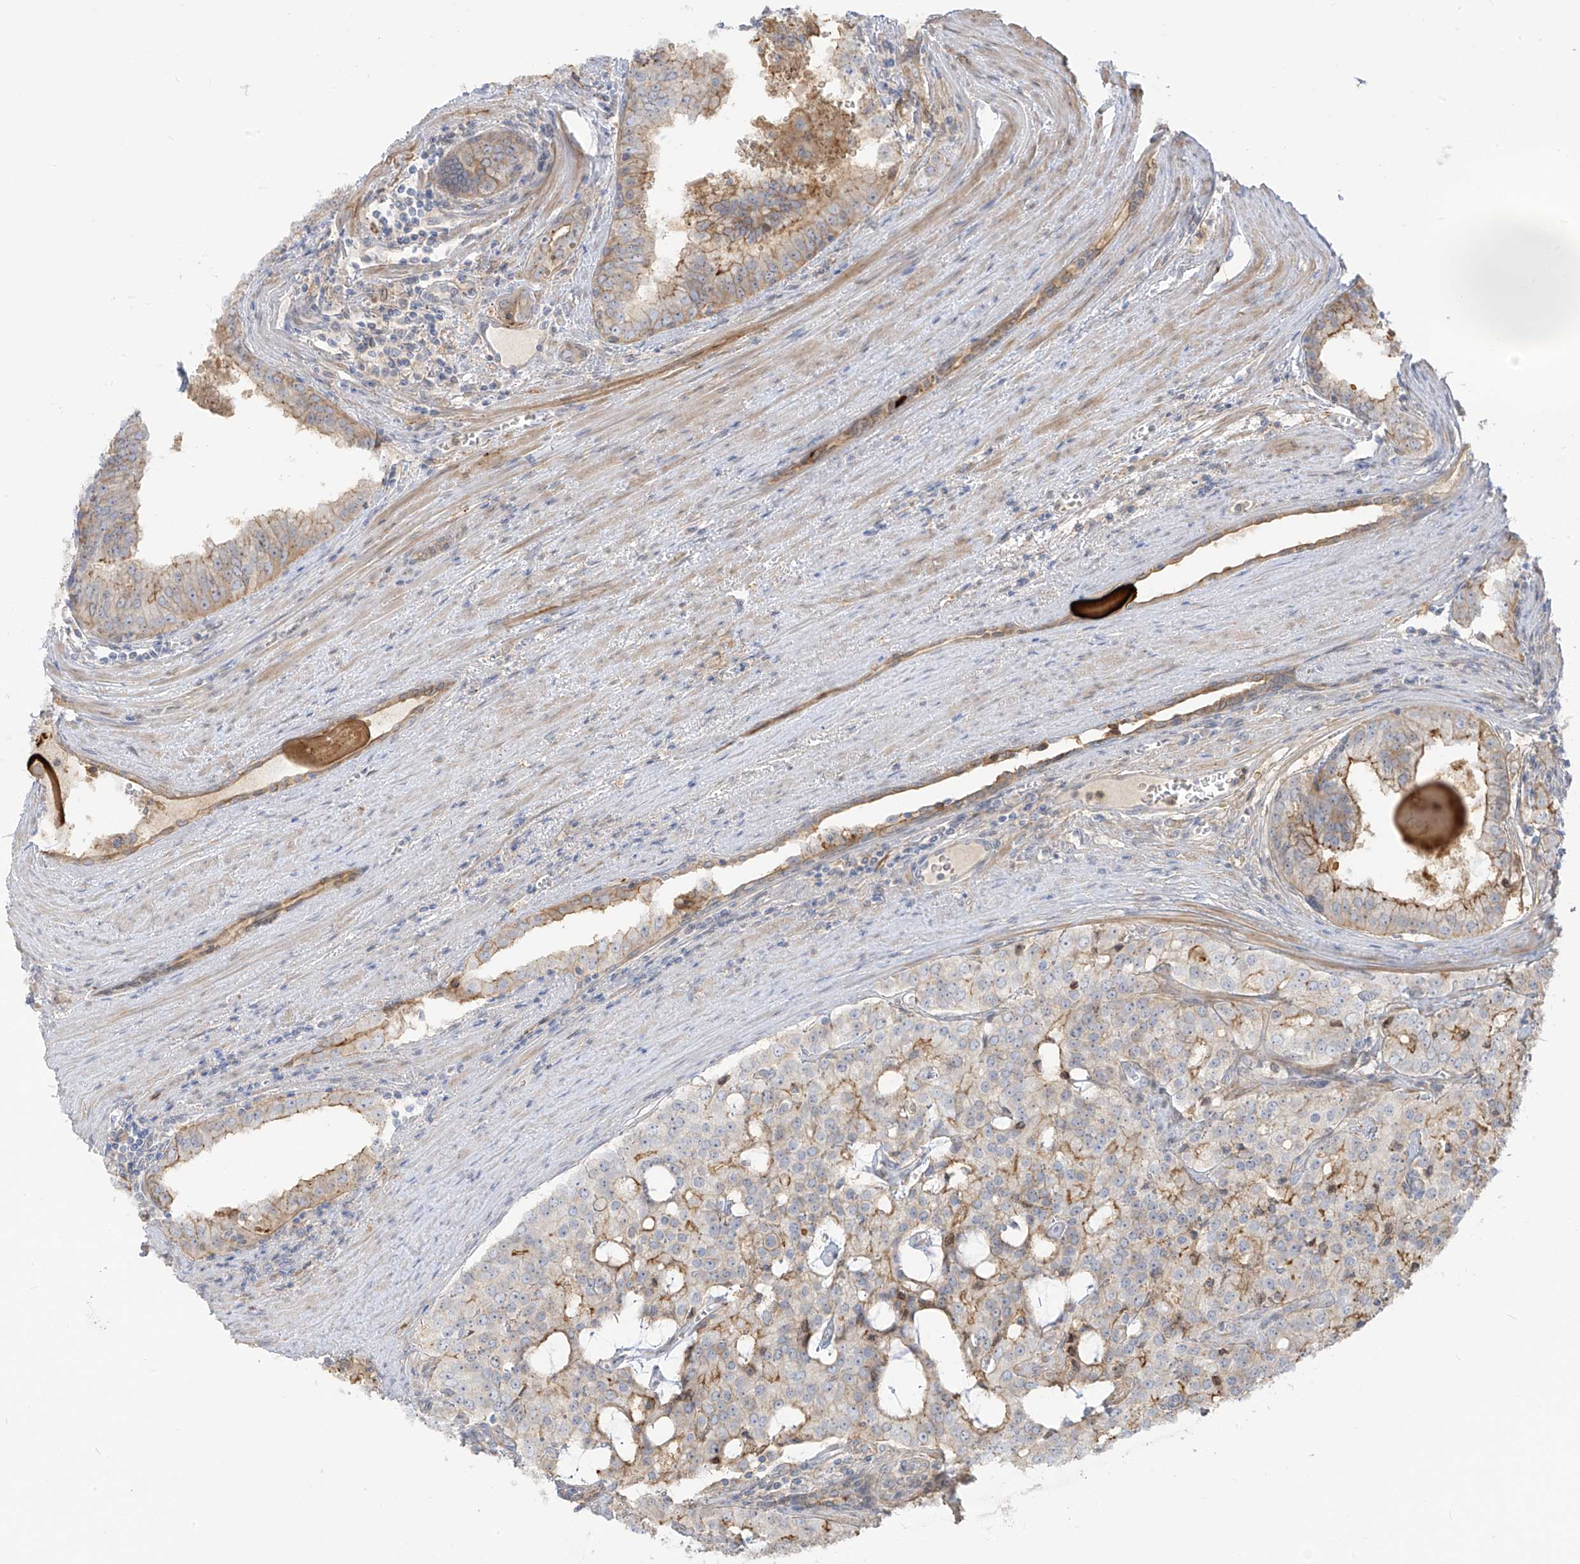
{"staining": {"intensity": "moderate", "quantity": "<25%", "location": "cytoplasmic/membranous"}, "tissue": "prostate cancer", "cell_type": "Tumor cells", "image_type": "cancer", "snomed": [{"axis": "morphology", "description": "Adenocarcinoma, High grade"}, {"axis": "topography", "description": "Prostate"}], "caption": "An image of prostate cancer stained for a protein shows moderate cytoplasmic/membranous brown staining in tumor cells. Nuclei are stained in blue.", "gene": "ZGRF1", "patient": {"sex": "male", "age": 68}}